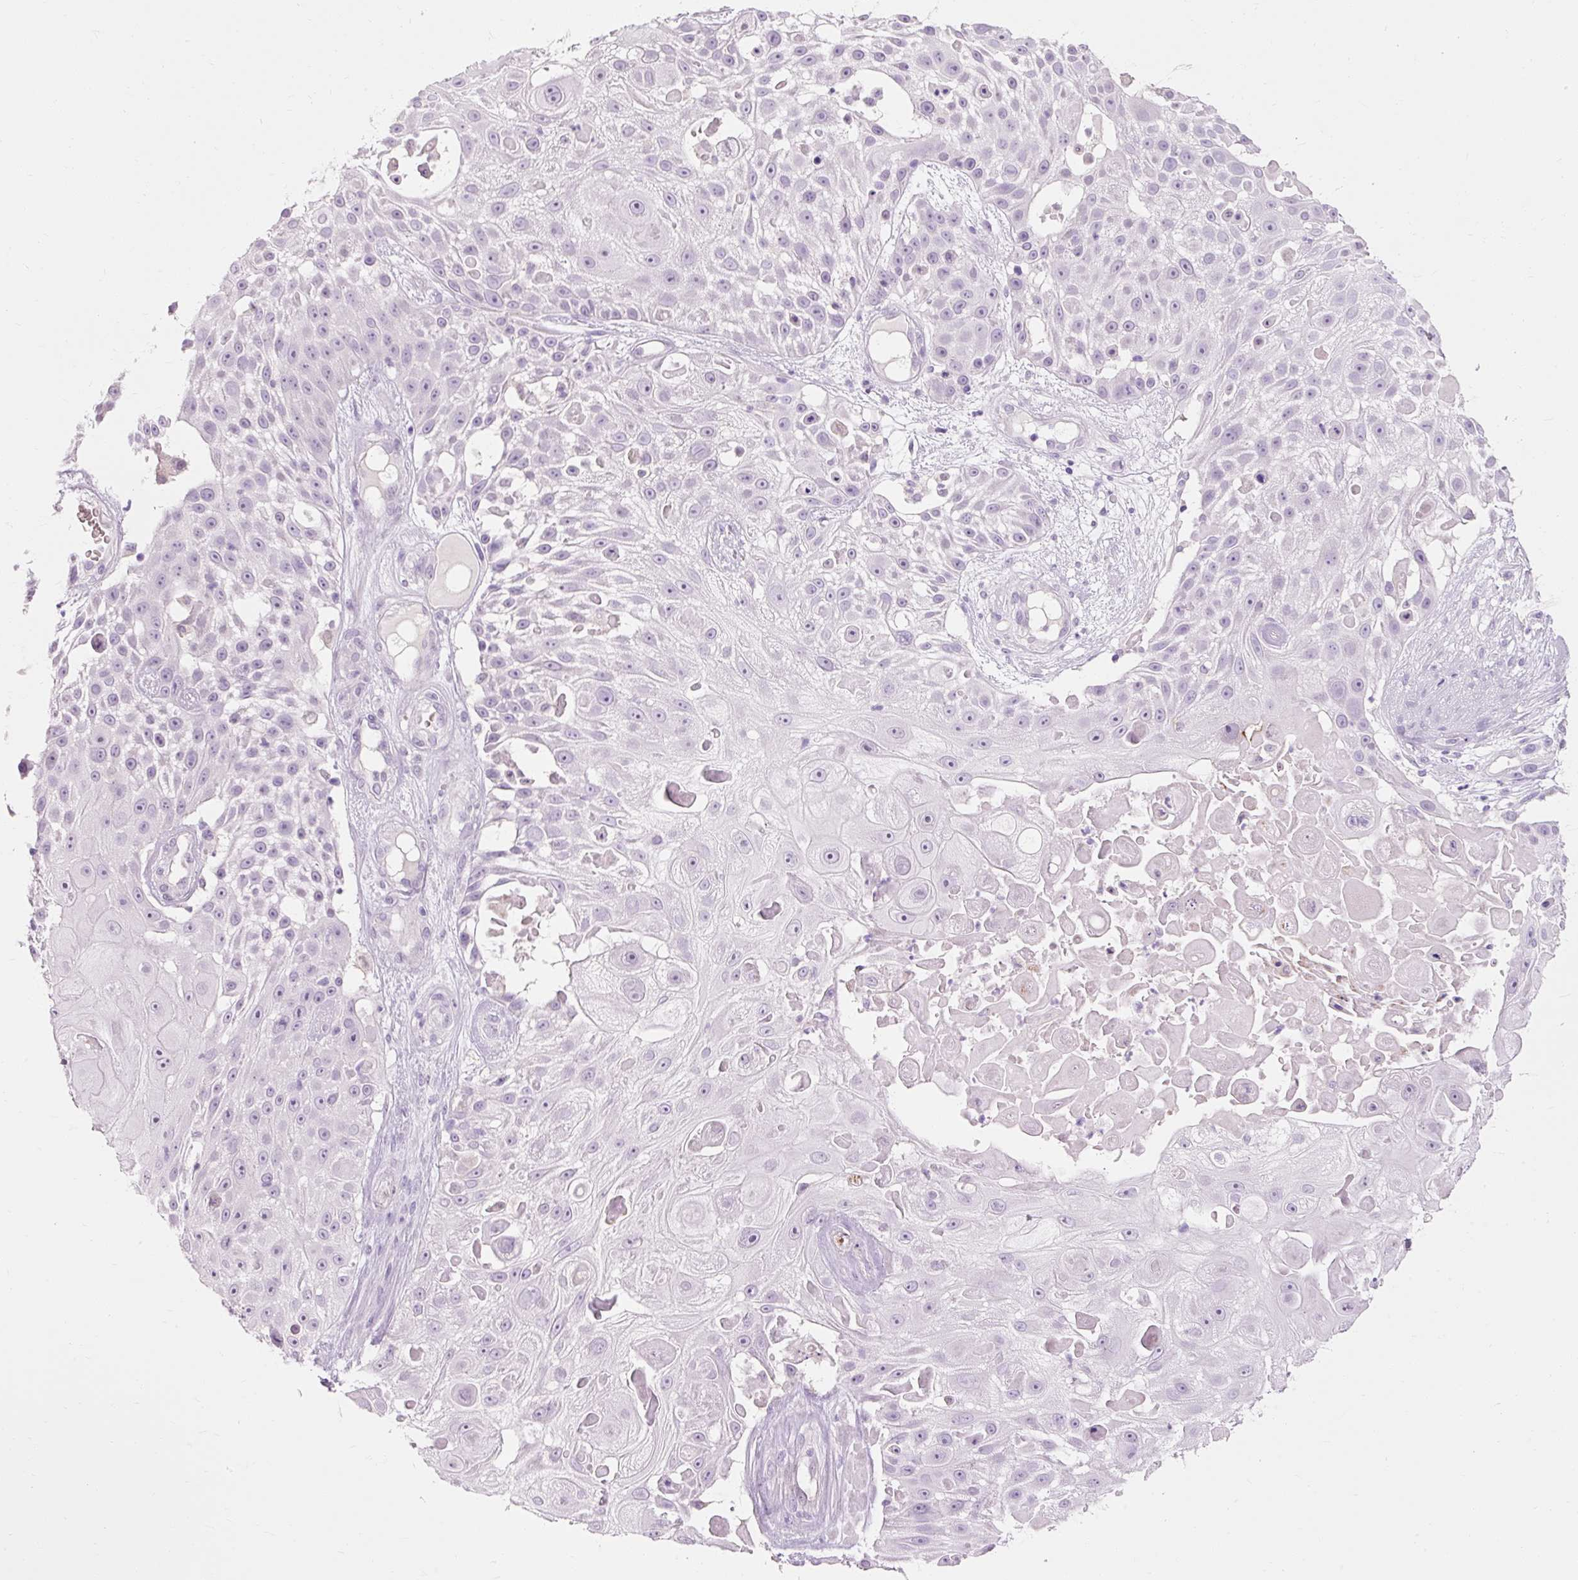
{"staining": {"intensity": "negative", "quantity": "none", "location": "none"}, "tissue": "skin cancer", "cell_type": "Tumor cells", "image_type": "cancer", "snomed": [{"axis": "morphology", "description": "Squamous cell carcinoma, NOS"}, {"axis": "topography", "description": "Skin"}], "caption": "This is an immunohistochemistry photomicrograph of skin cancer. There is no expression in tumor cells.", "gene": "CLDN25", "patient": {"sex": "female", "age": 86}}